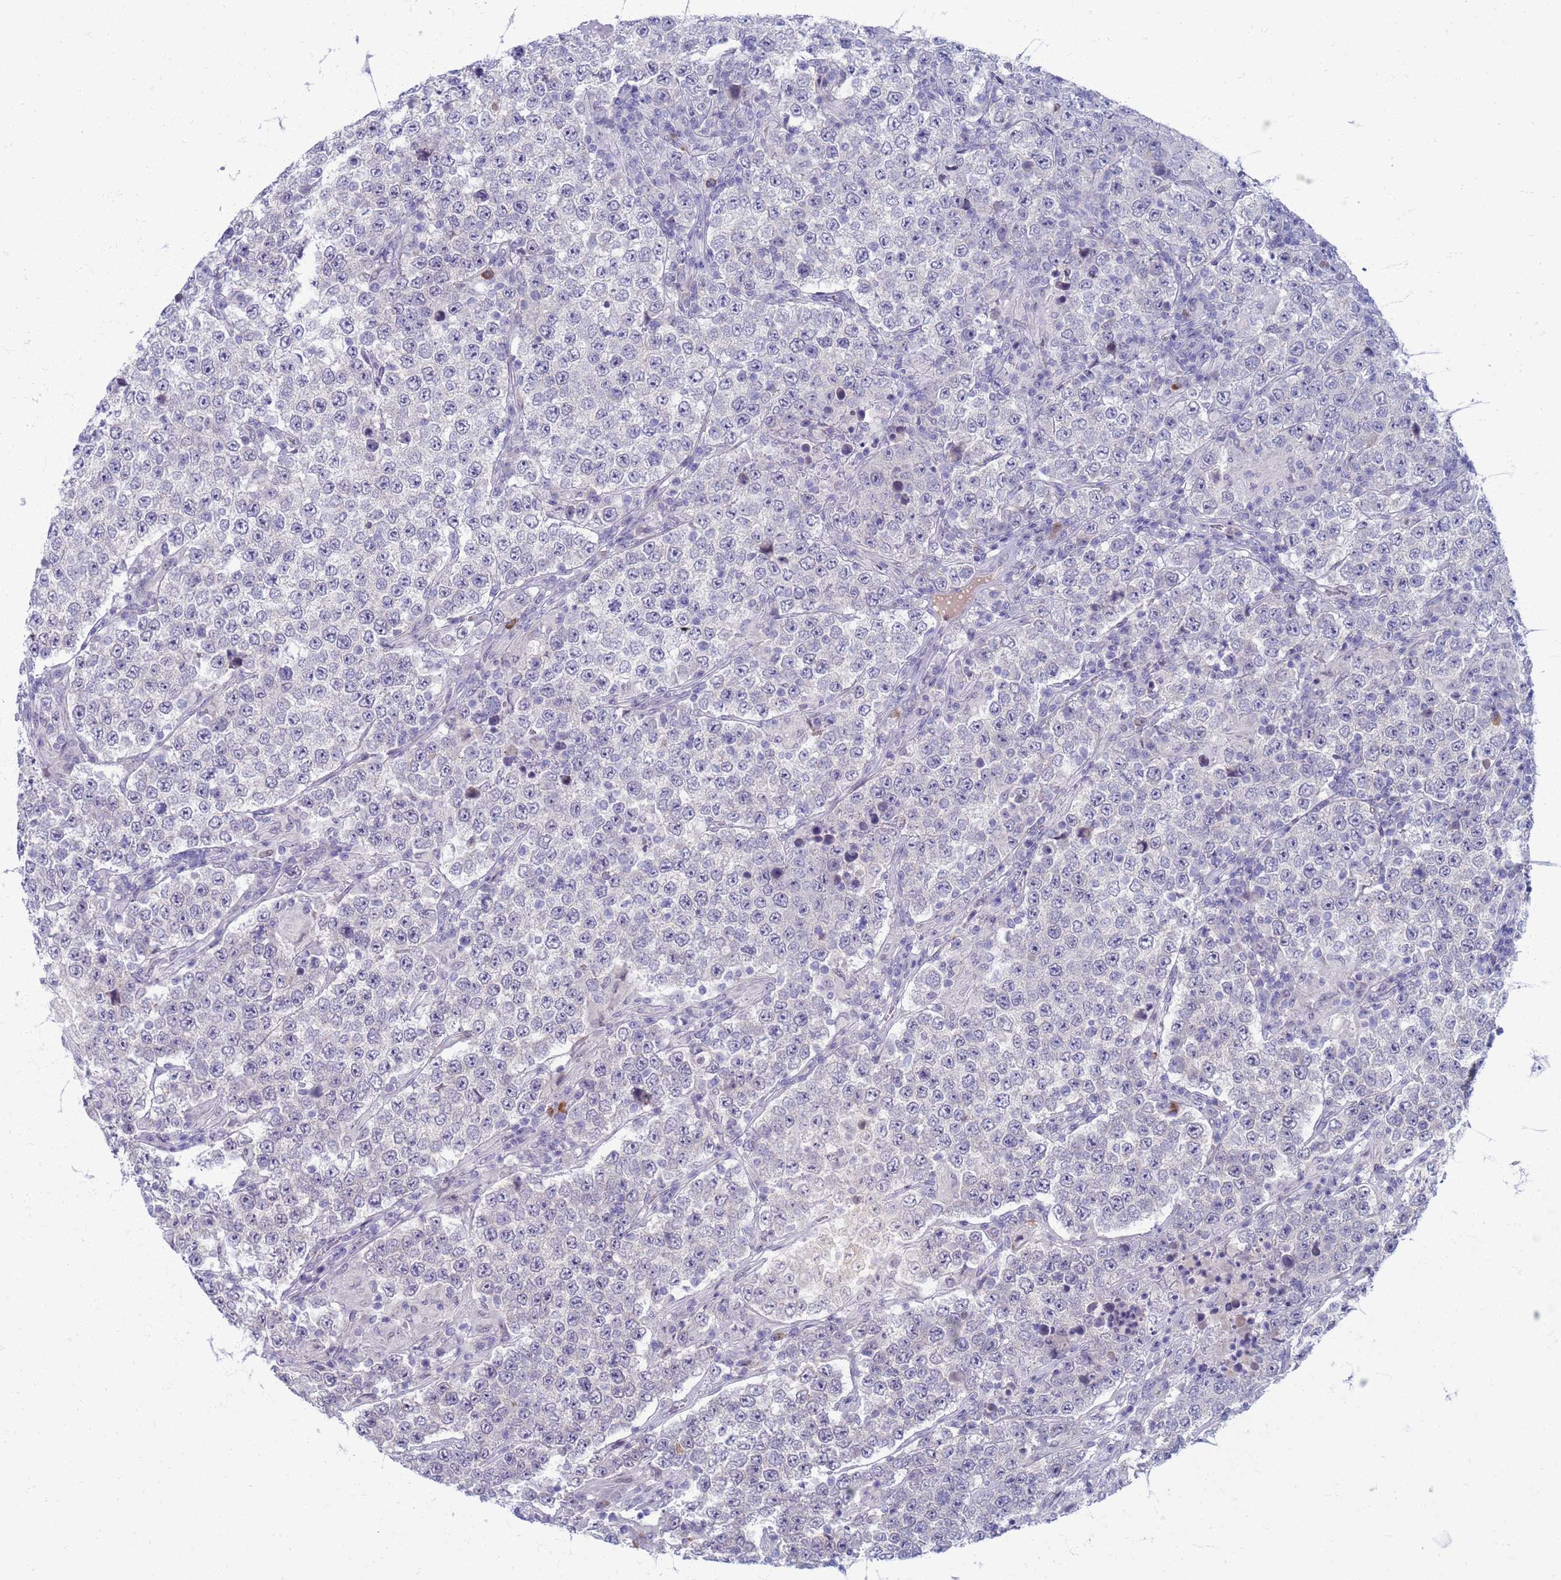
{"staining": {"intensity": "negative", "quantity": "none", "location": "none"}, "tissue": "testis cancer", "cell_type": "Tumor cells", "image_type": "cancer", "snomed": [{"axis": "morphology", "description": "Normal tissue, NOS"}, {"axis": "morphology", "description": "Urothelial carcinoma, High grade"}, {"axis": "morphology", "description": "Seminoma, NOS"}, {"axis": "morphology", "description": "Carcinoma, Embryonal, NOS"}, {"axis": "topography", "description": "Urinary bladder"}, {"axis": "topography", "description": "Testis"}], "caption": "Human testis cancer stained for a protein using immunohistochemistry shows no expression in tumor cells.", "gene": "CLCA2", "patient": {"sex": "male", "age": 41}}